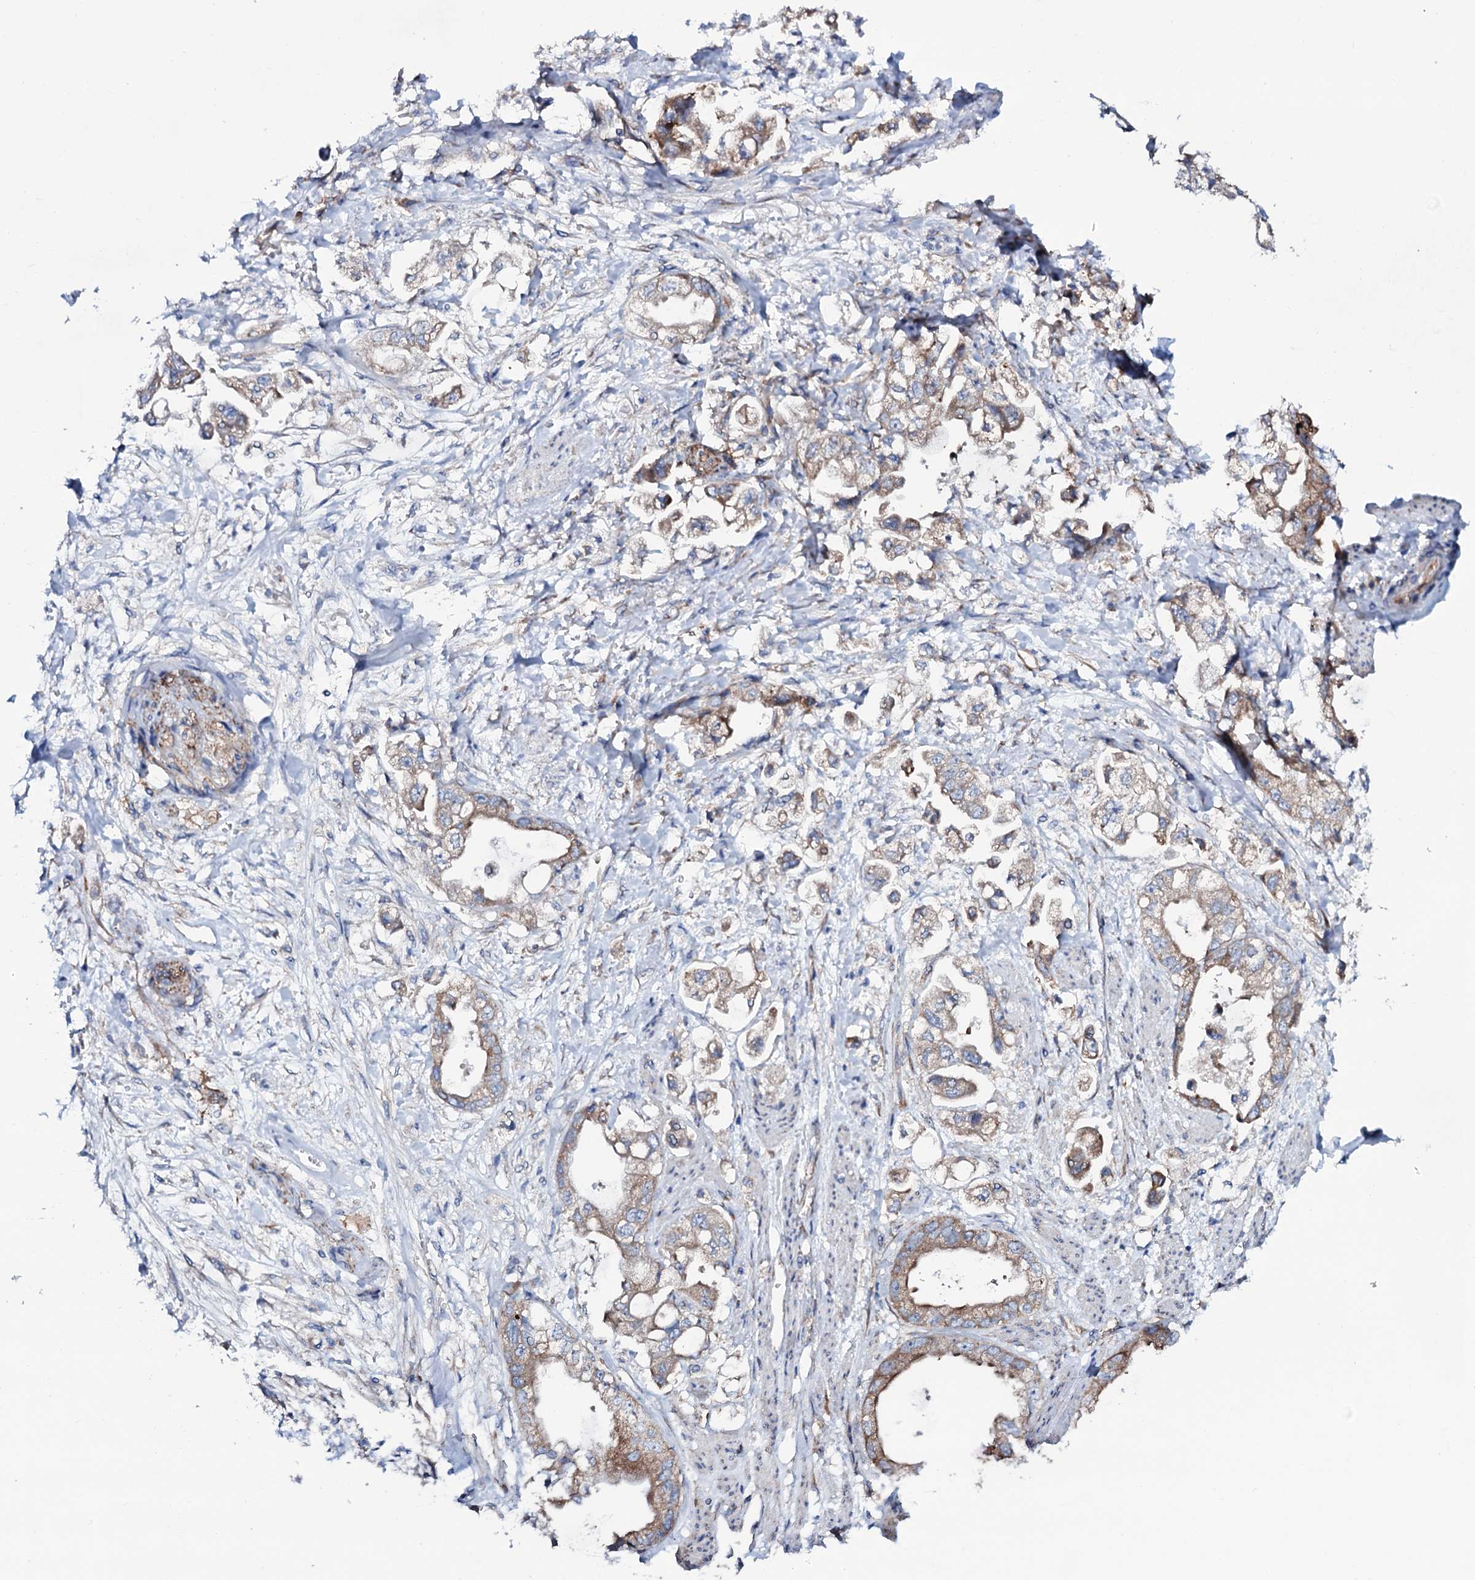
{"staining": {"intensity": "moderate", "quantity": ">75%", "location": "cytoplasmic/membranous"}, "tissue": "stomach cancer", "cell_type": "Tumor cells", "image_type": "cancer", "snomed": [{"axis": "morphology", "description": "Adenocarcinoma, NOS"}, {"axis": "topography", "description": "Stomach"}], "caption": "DAB immunohistochemical staining of human stomach adenocarcinoma demonstrates moderate cytoplasmic/membranous protein expression in about >75% of tumor cells.", "gene": "STARD13", "patient": {"sex": "male", "age": 62}}